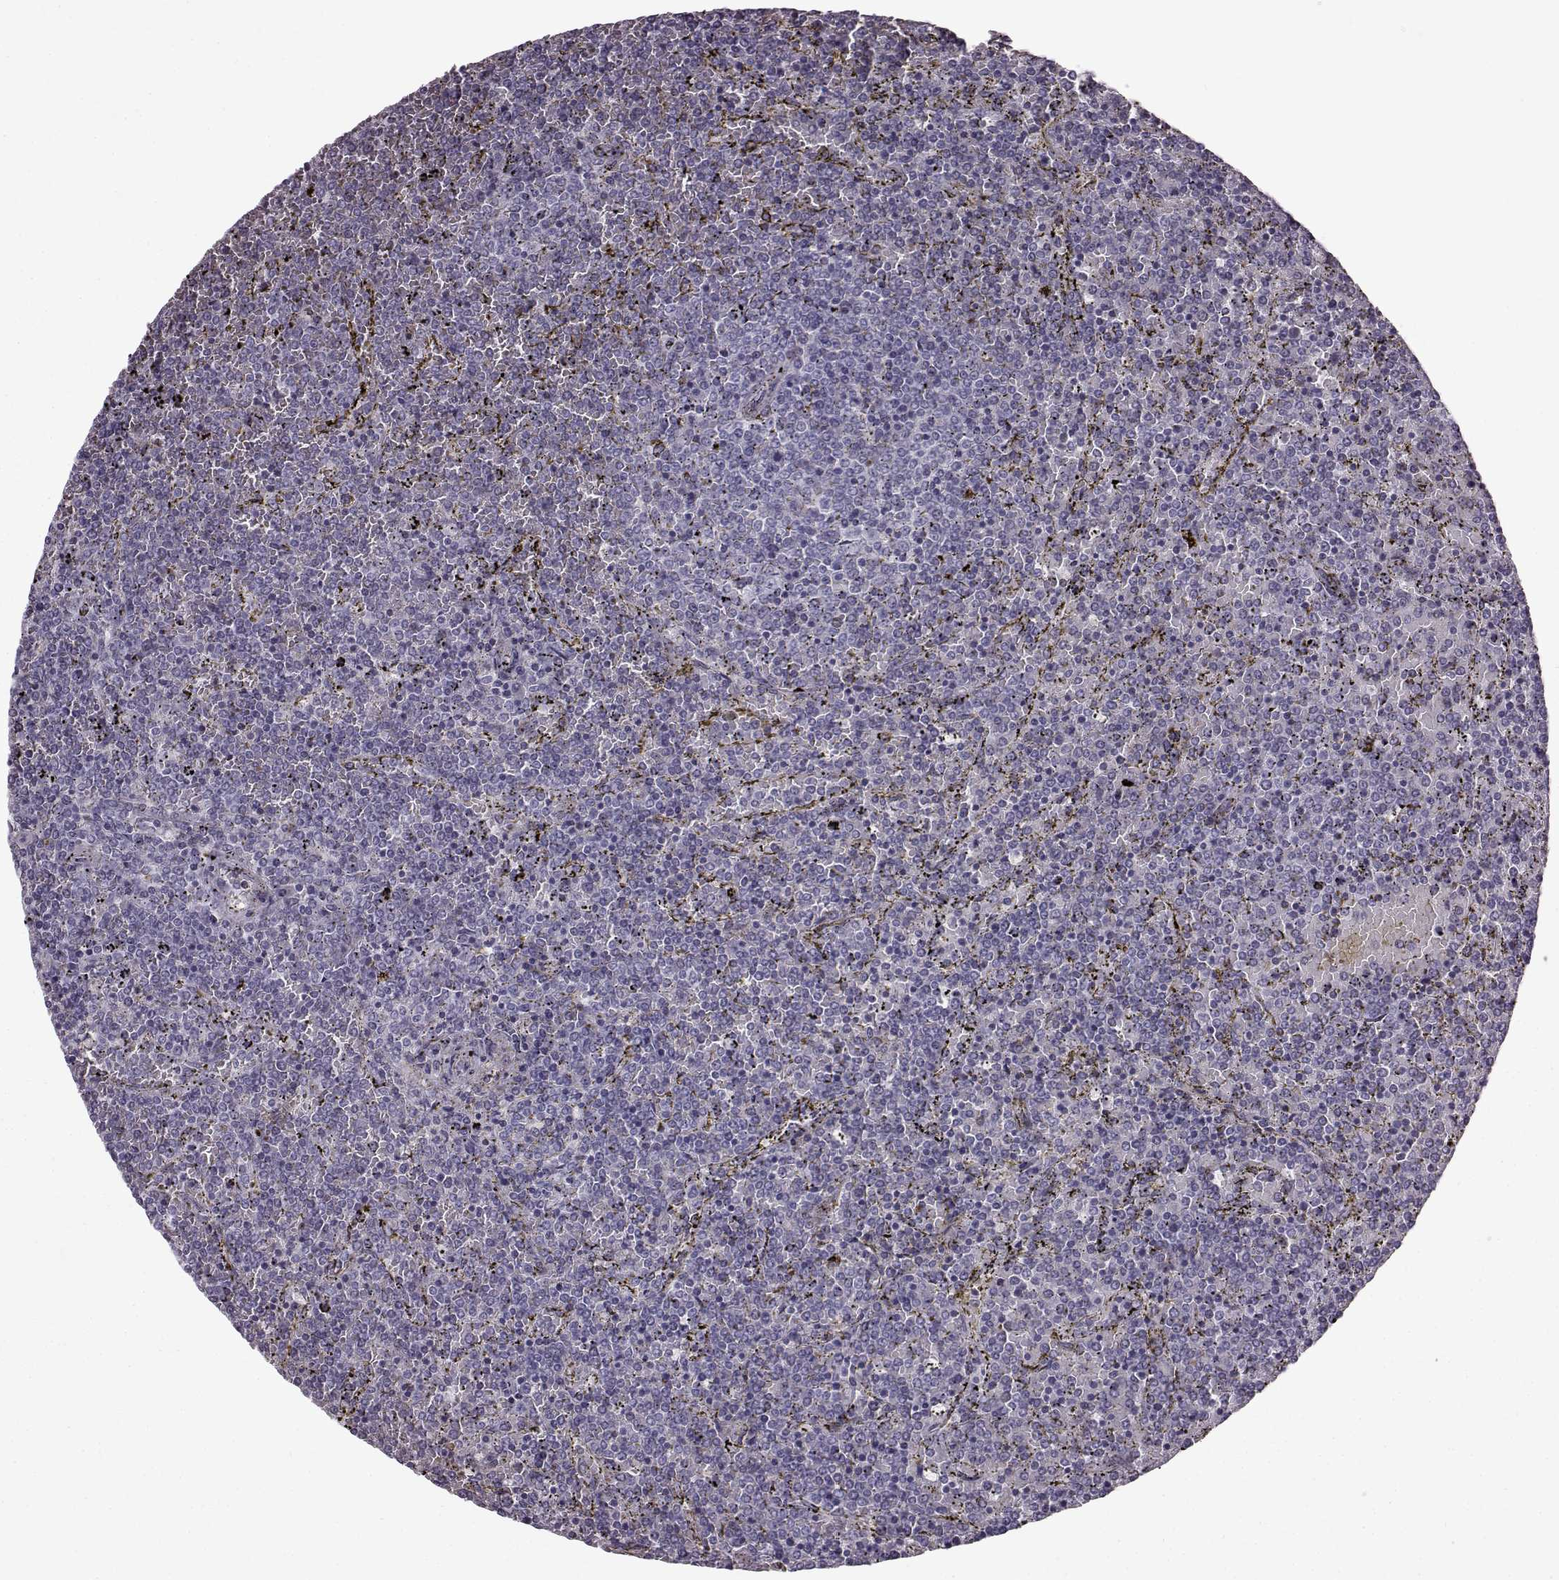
{"staining": {"intensity": "negative", "quantity": "none", "location": "none"}, "tissue": "lymphoma", "cell_type": "Tumor cells", "image_type": "cancer", "snomed": [{"axis": "morphology", "description": "Malignant lymphoma, non-Hodgkin's type, Low grade"}, {"axis": "topography", "description": "Spleen"}], "caption": "Lymphoma was stained to show a protein in brown. There is no significant expression in tumor cells.", "gene": "SLC28A2", "patient": {"sex": "female", "age": 77}}